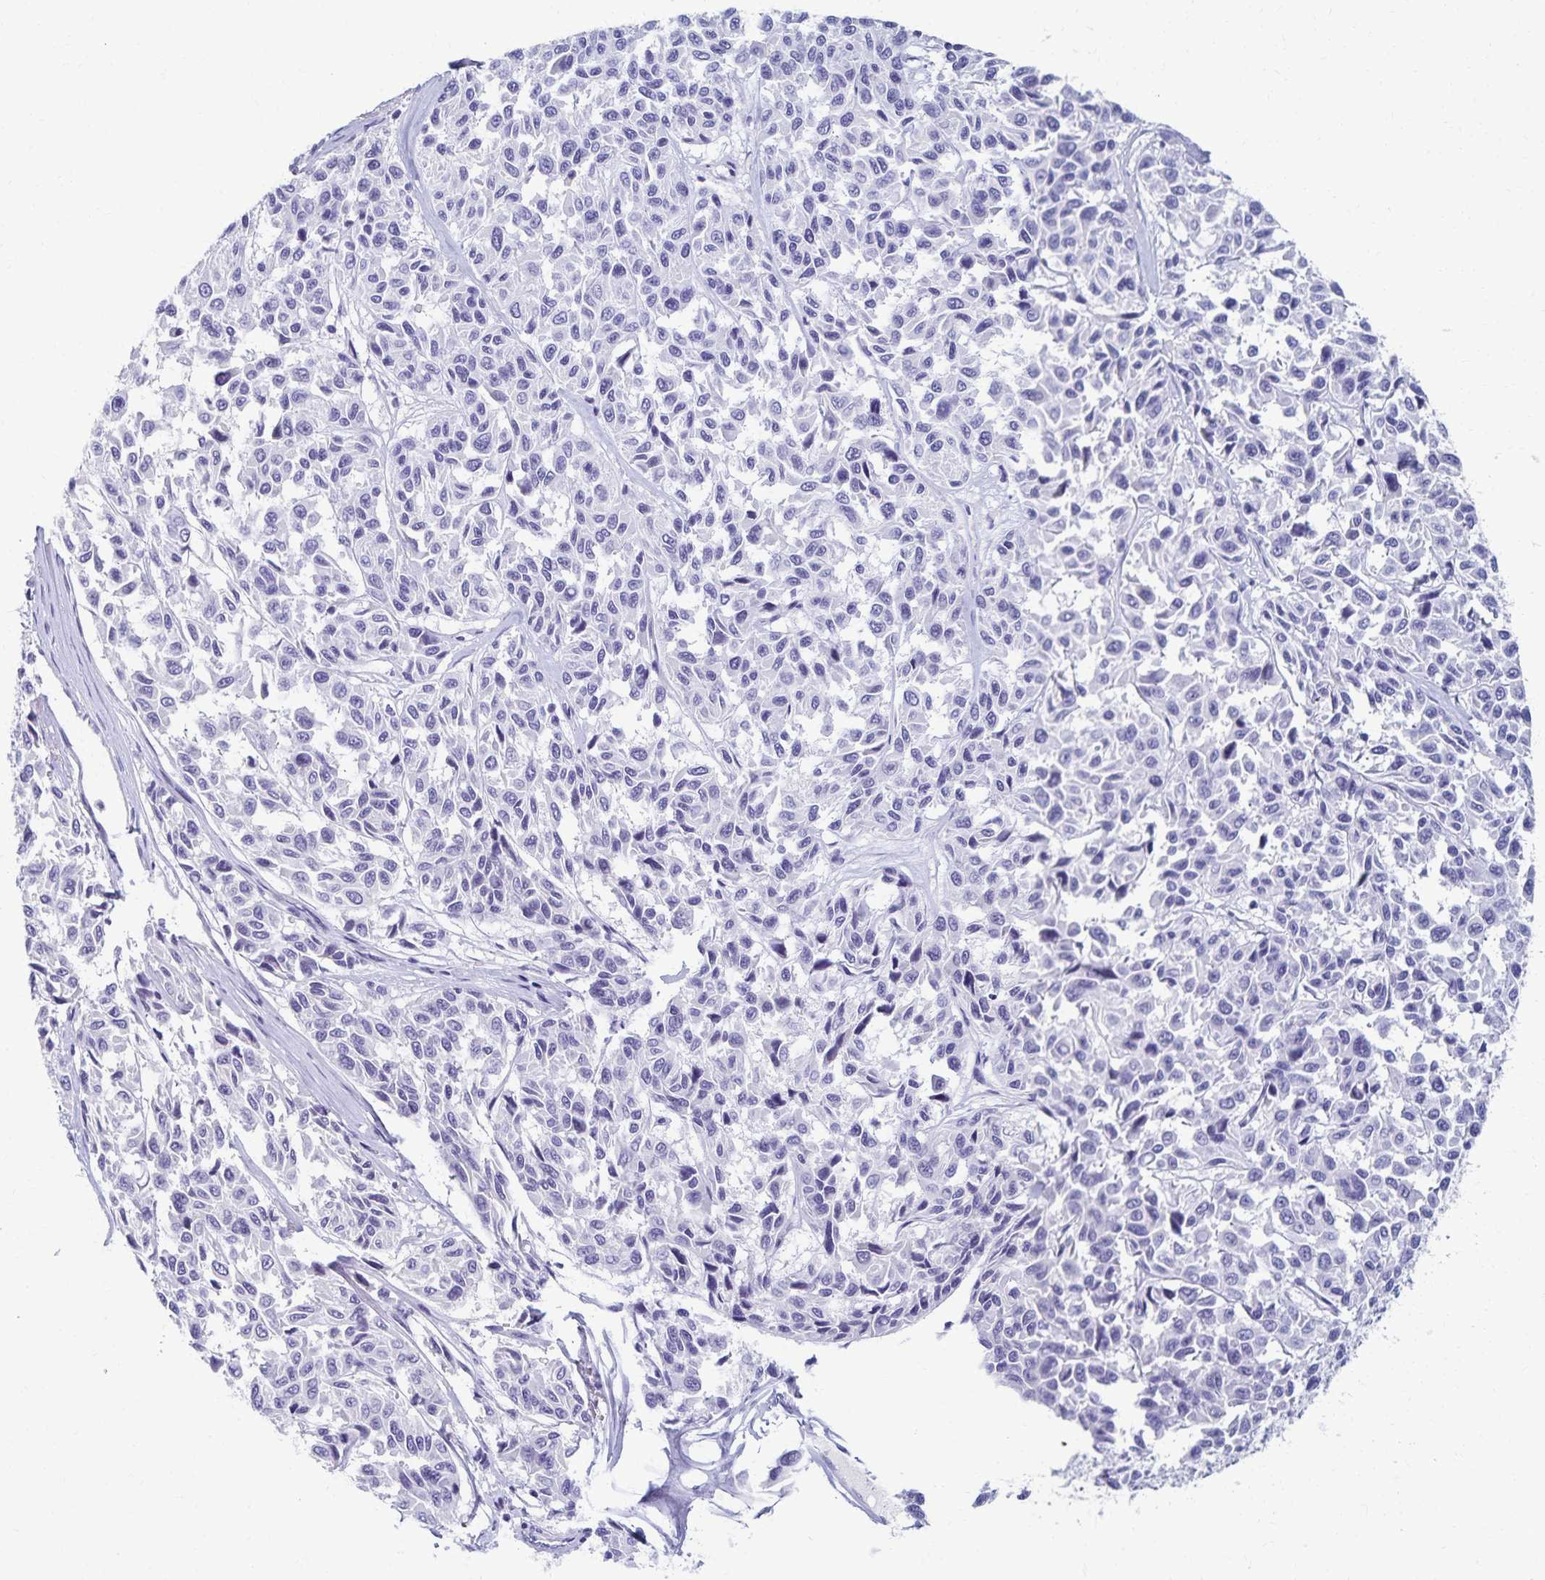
{"staining": {"intensity": "negative", "quantity": "none", "location": "none"}, "tissue": "melanoma", "cell_type": "Tumor cells", "image_type": "cancer", "snomed": [{"axis": "morphology", "description": "Malignant melanoma, NOS"}, {"axis": "topography", "description": "Skin"}], "caption": "Immunohistochemistry (IHC) of human melanoma displays no expression in tumor cells.", "gene": "C2orf50", "patient": {"sex": "female", "age": 66}}